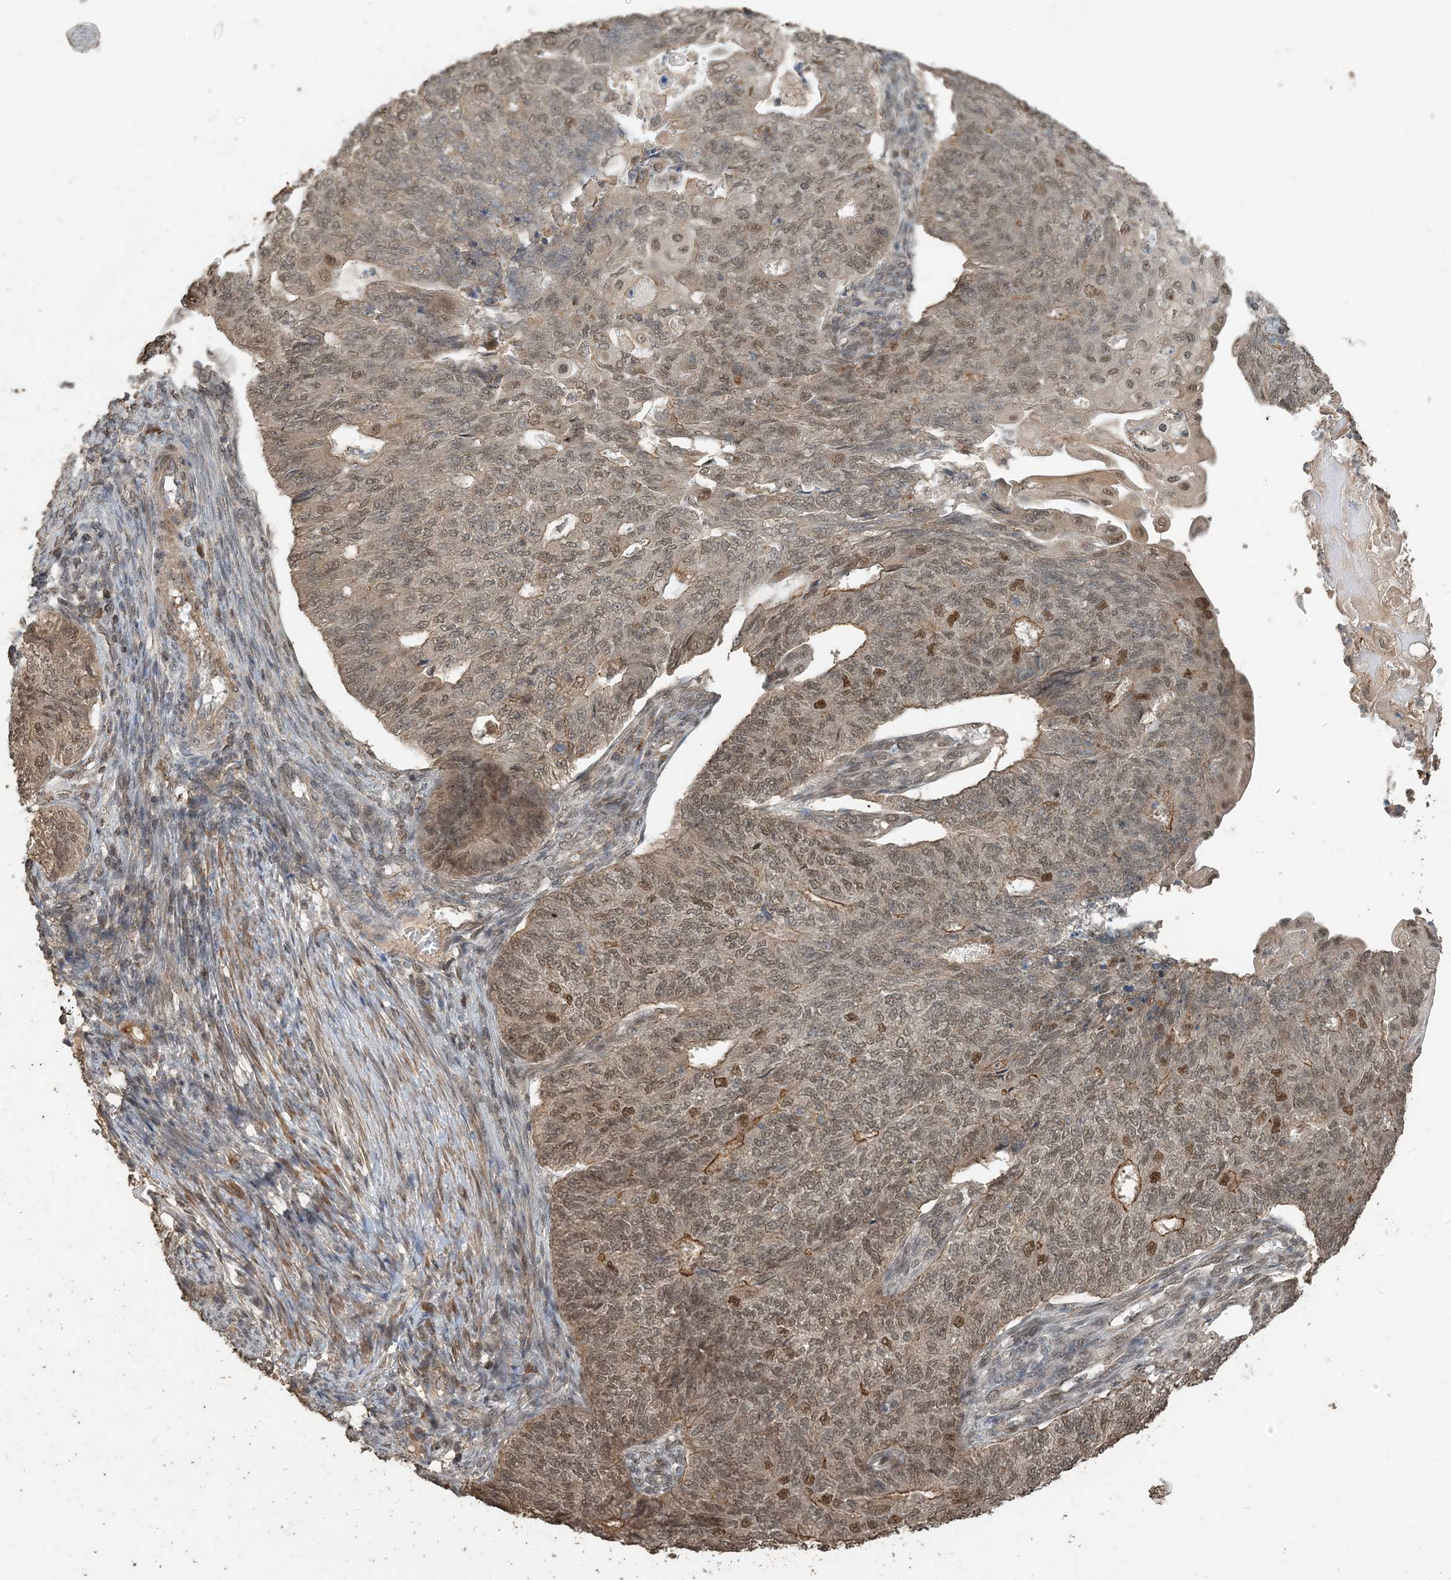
{"staining": {"intensity": "moderate", "quantity": ">75%", "location": "cytoplasmic/membranous,nuclear"}, "tissue": "endometrial cancer", "cell_type": "Tumor cells", "image_type": "cancer", "snomed": [{"axis": "morphology", "description": "Adenocarcinoma, NOS"}, {"axis": "topography", "description": "Endometrium"}], "caption": "A micrograph of adenocarcinoma (endometrial) stained for a protein demonstrates moderate cytoplasmic/membranous and nuclear brown staining in tumor cells. The staining was performed using DAB (3,3'-diaminobenzidine) to visualize the protein expression in brown, while the nuclei were stained in blue with hematoxylin (Magnification: 20x).", "gene": "ZC3H12A", "patient": {"sex": "female", "age": 32}}